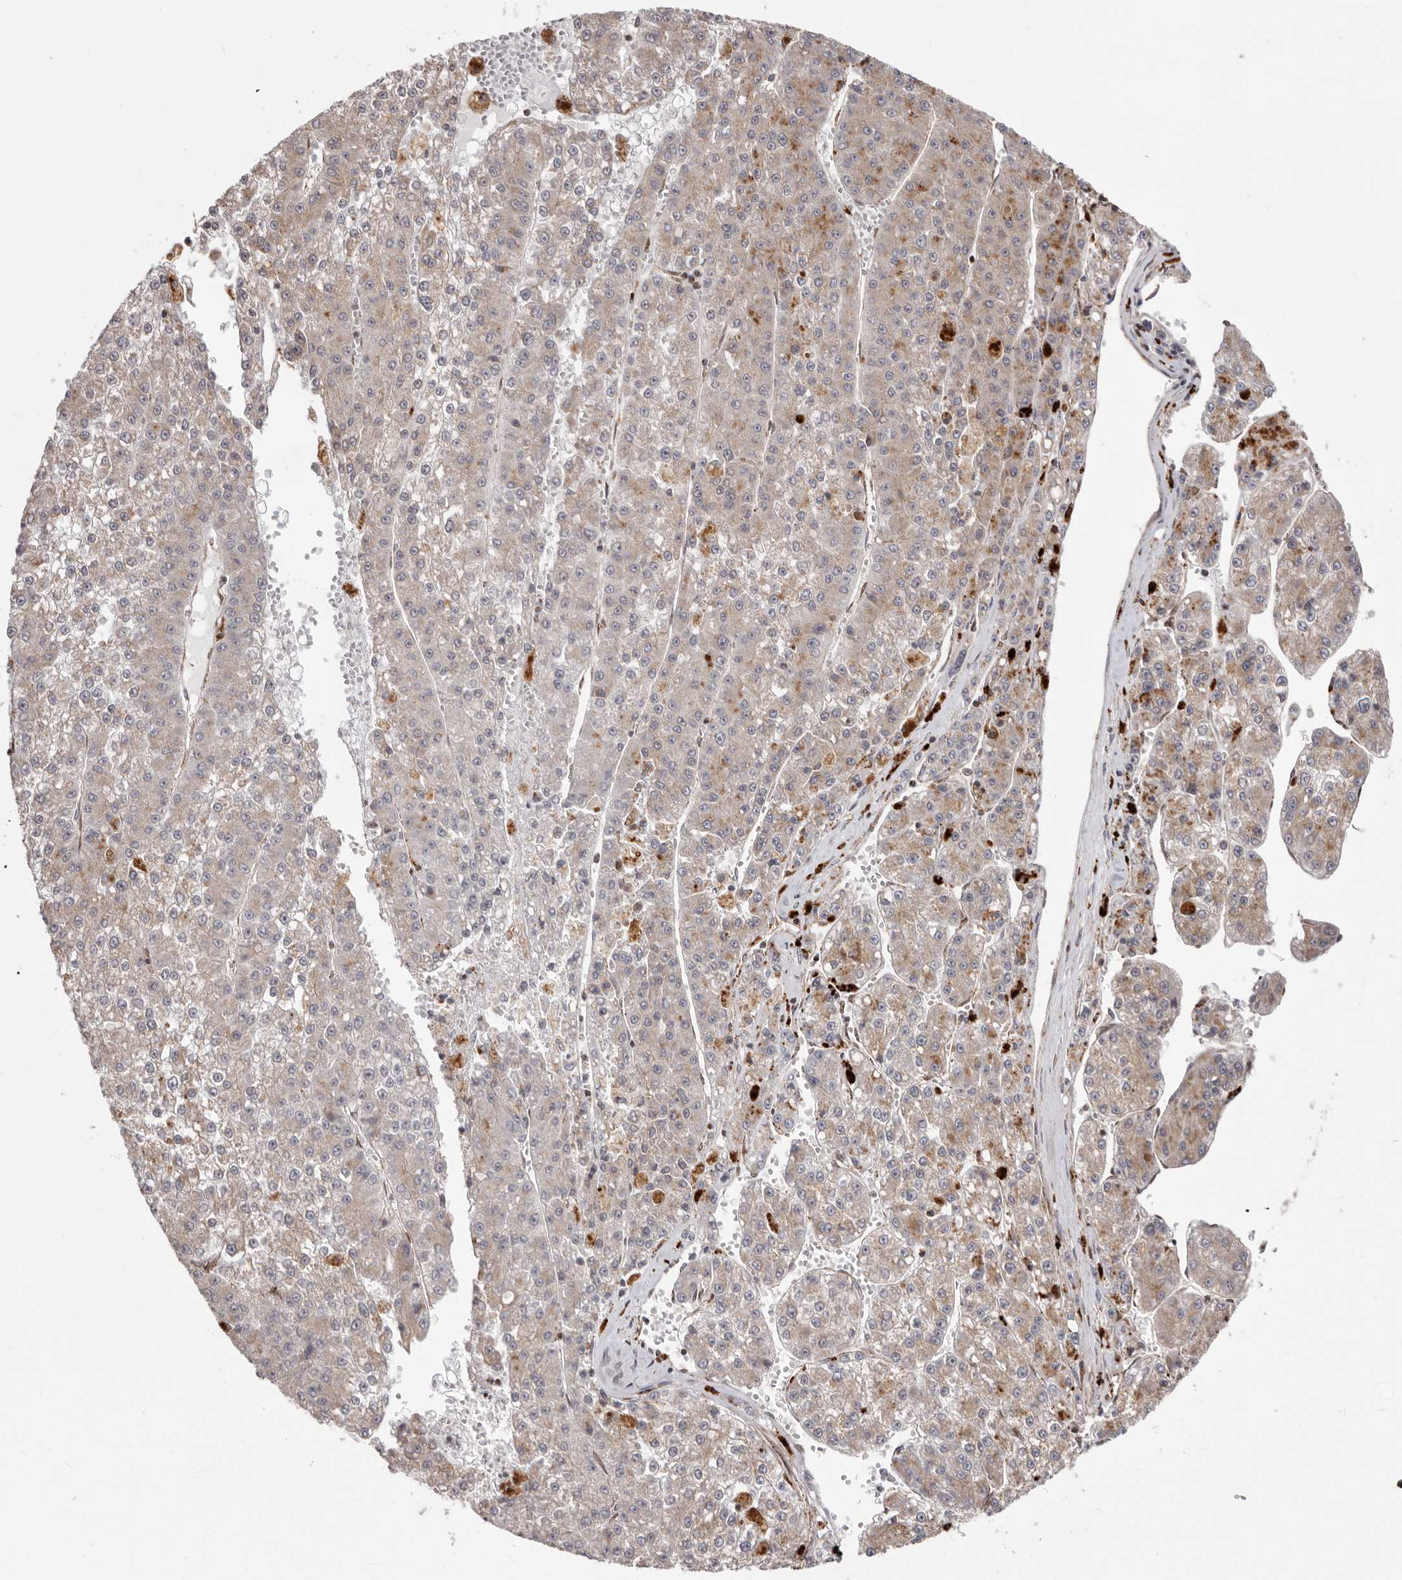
{"staining": {"intensity": "weak", "quantity": "<25%", "location": "cytoplasmic/membranous"}, "tissue": "liver cancer", "cell_type": "Tumor cells", "image_type": "cancer", "snomed": [{"axis": "morphology", "description": "Carcinoma, Hepatocellular, NOS"}, {"axis": "topography", "description": "Liver"}], "caption": "This is an IHC image of human liver cancer (hepatocellular carcinoma). There is no positivity in tumor cells.", "gene": "NUP43", "patient": {"sex": "female", "age": 73}}